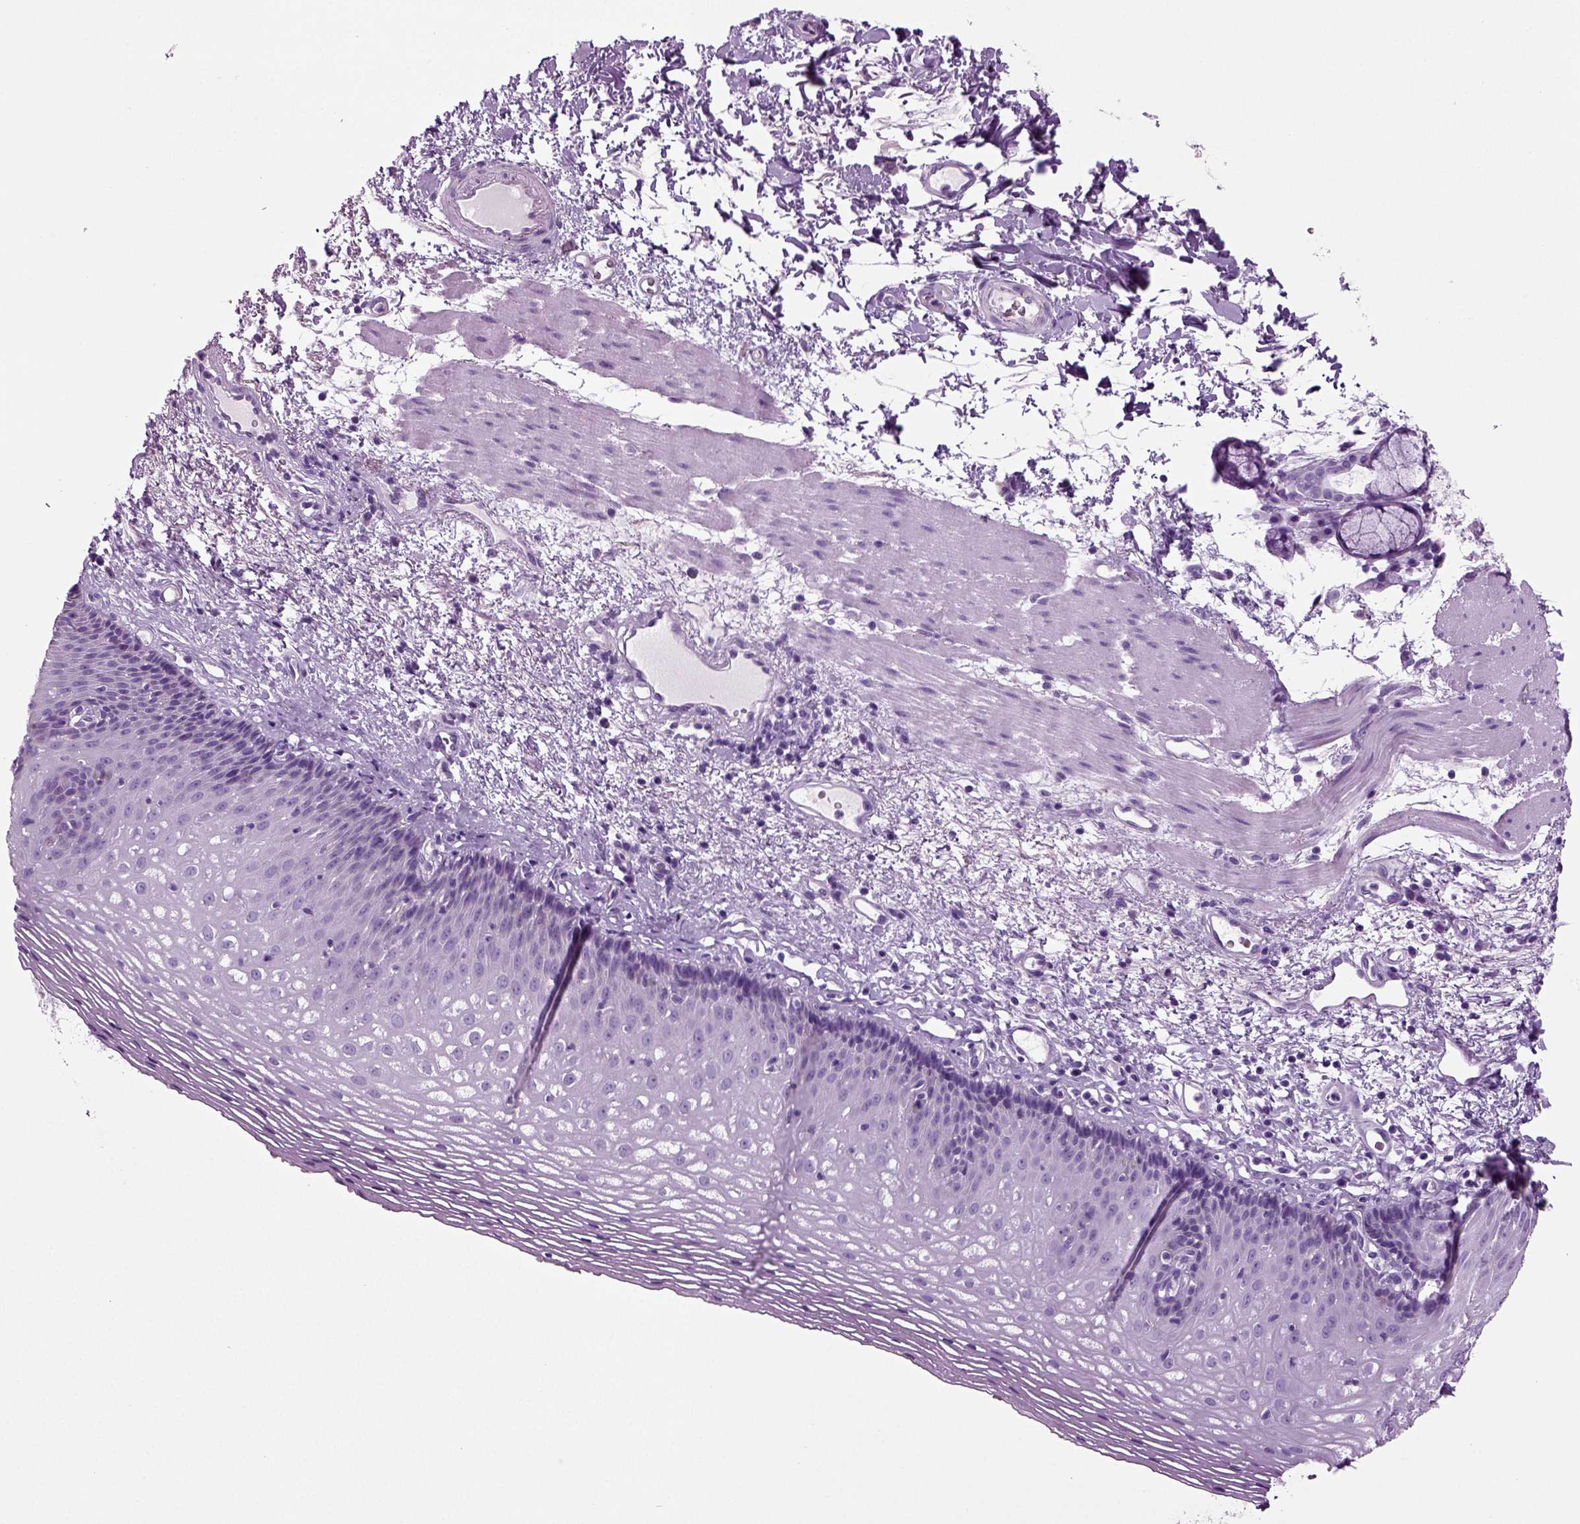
{"staining": {"intensity": "negative", "quantity": "none", "location": "none"}, "tissue": "esophagus", "cell_type": "Squamous epithelial cells", "image_type": "normal", "snomed": [{"axis": "morphology", "description": "Normal tissue, NOS"}, {"axis": "topography", "description": "Esophagus"}], "caption": "Immunohistochemistry (IHC) image of normal esophagus: human esophagus stained with DAB demonstrates no significant protein expression in squamous epithelial cells. (Immunohistochemistry, brightfield microscopy, high magnification).", "gene": "CD109", "patient": {"sex": "male", "age": 76}}